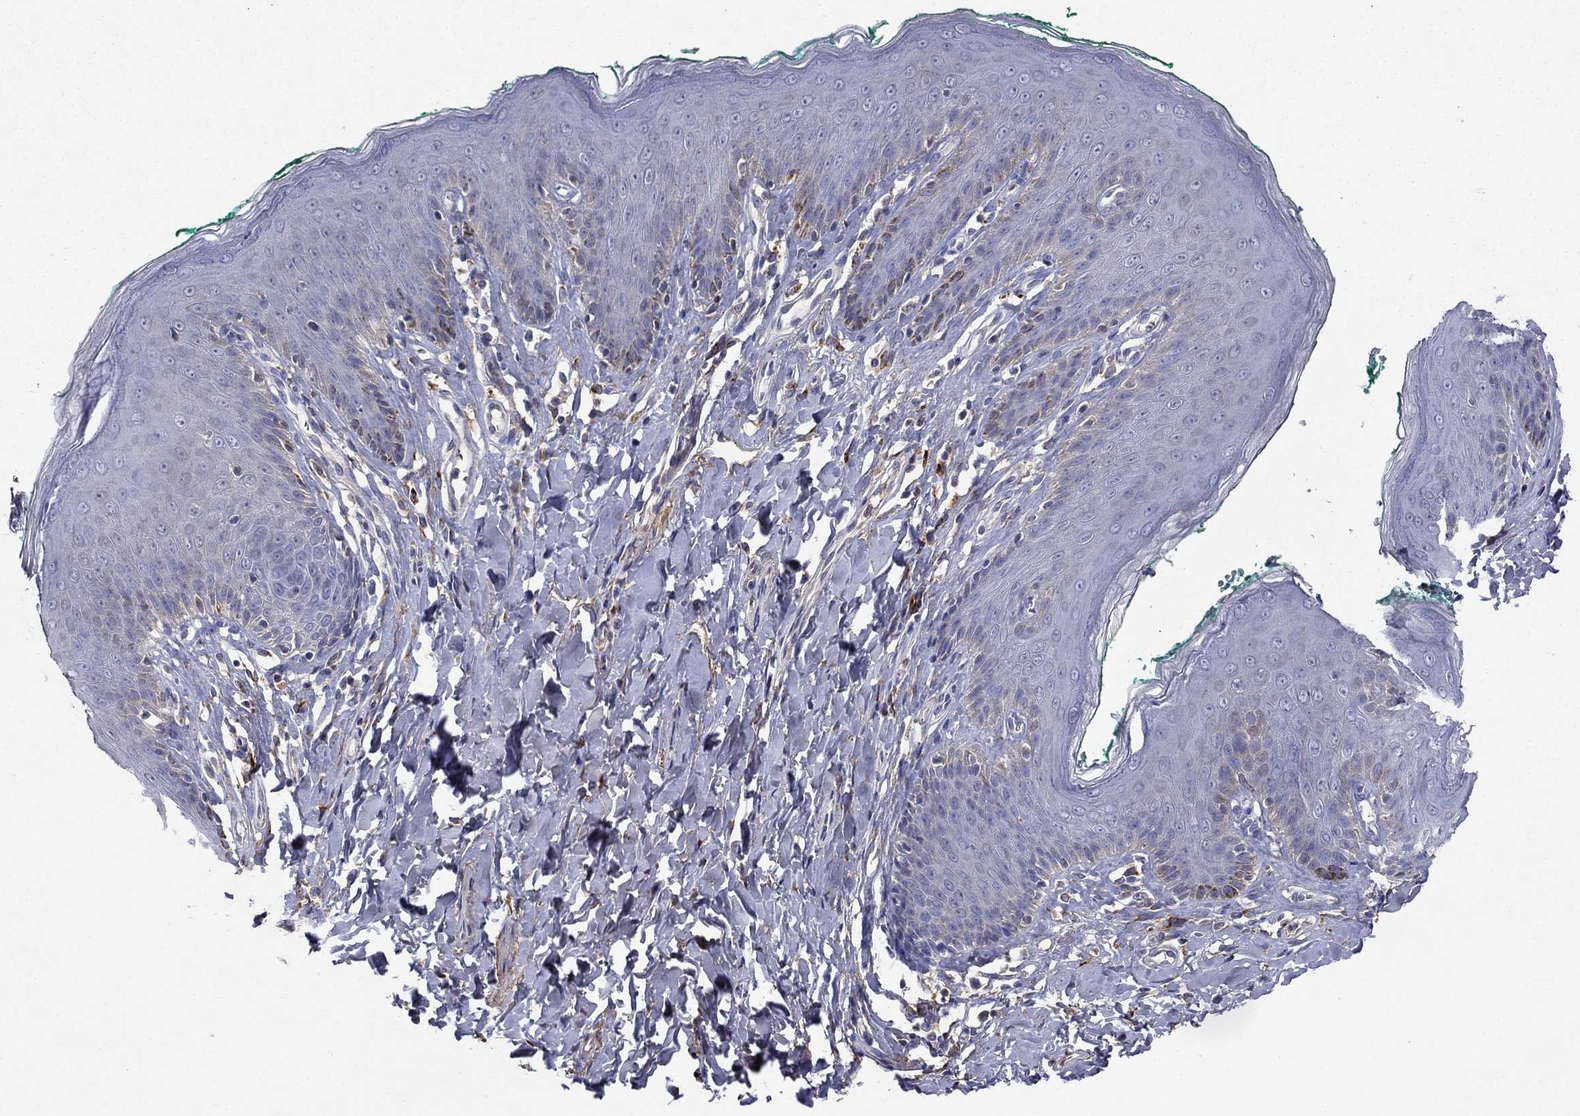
{"staining": {"intensity": "negative", "quantity": "none", "location": "none"}, "tissue": "skin", "cell_type": "Epidermal cells", "image_type": "normal", "snomed": [{"axis": "morphology", "description": "Normal tissue, NOS"}, {"axis": "topography", "description": "Vulva"}], "caption": "Immunohistochemistry image of normal skin: human skin stained with DAB (3,3'-diaminobenzidine) shows no significant protein expression in epidermal cells. (DAB immunohistochemistry visualized using brightfield microscopy, high magnification).", "gene": "PTGDS", "patient": {"sex": "female", "age": 66}}